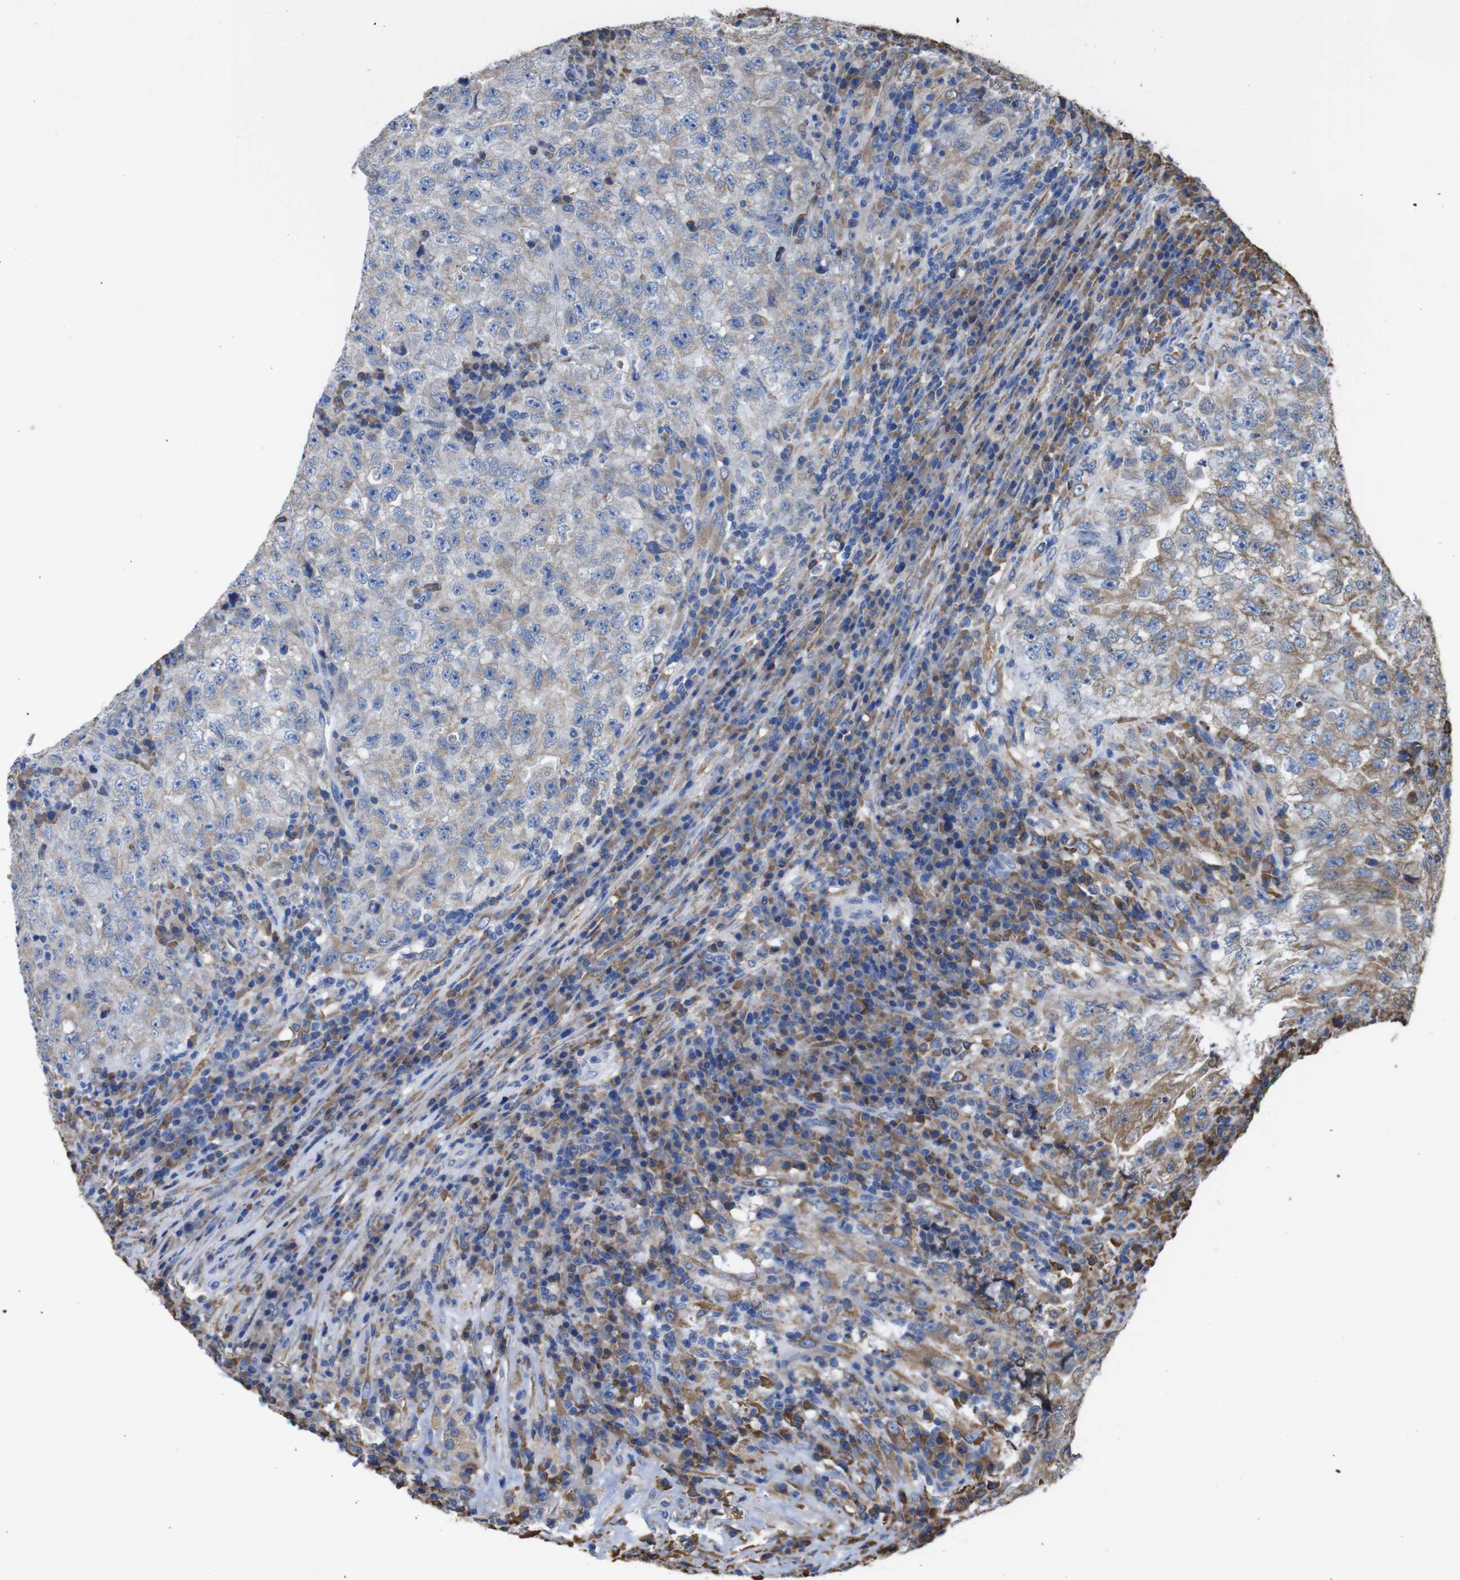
{"staining": {"intensity": "moderate", "quantity": "<25%", "location": "cytoplasmic/membranous"}, "tissue": "testis cancer", "cell_type": "Tumor cells", "image_type": "cancer", "snomed": [{"axis": "morphology", "description": "Necrosis, NOS"}, {"axis": "morphology", "description": "Carcinoma, Embryonal, NOS"}, {"axis": "topography", "description": "Testis"}], "caption": "Immunohistochemistry (IHC) image of neoplastic tissue: human testis cancer stained using immunohistochemistry shows low levels of moderate protein expression localized specifically in the cytoplasmic/membranous of tumor cells, appearing as a cytoplasmic/membranous brown color.", "gene": "PPIB", "patient": {"sex": "male", "age": 19}}